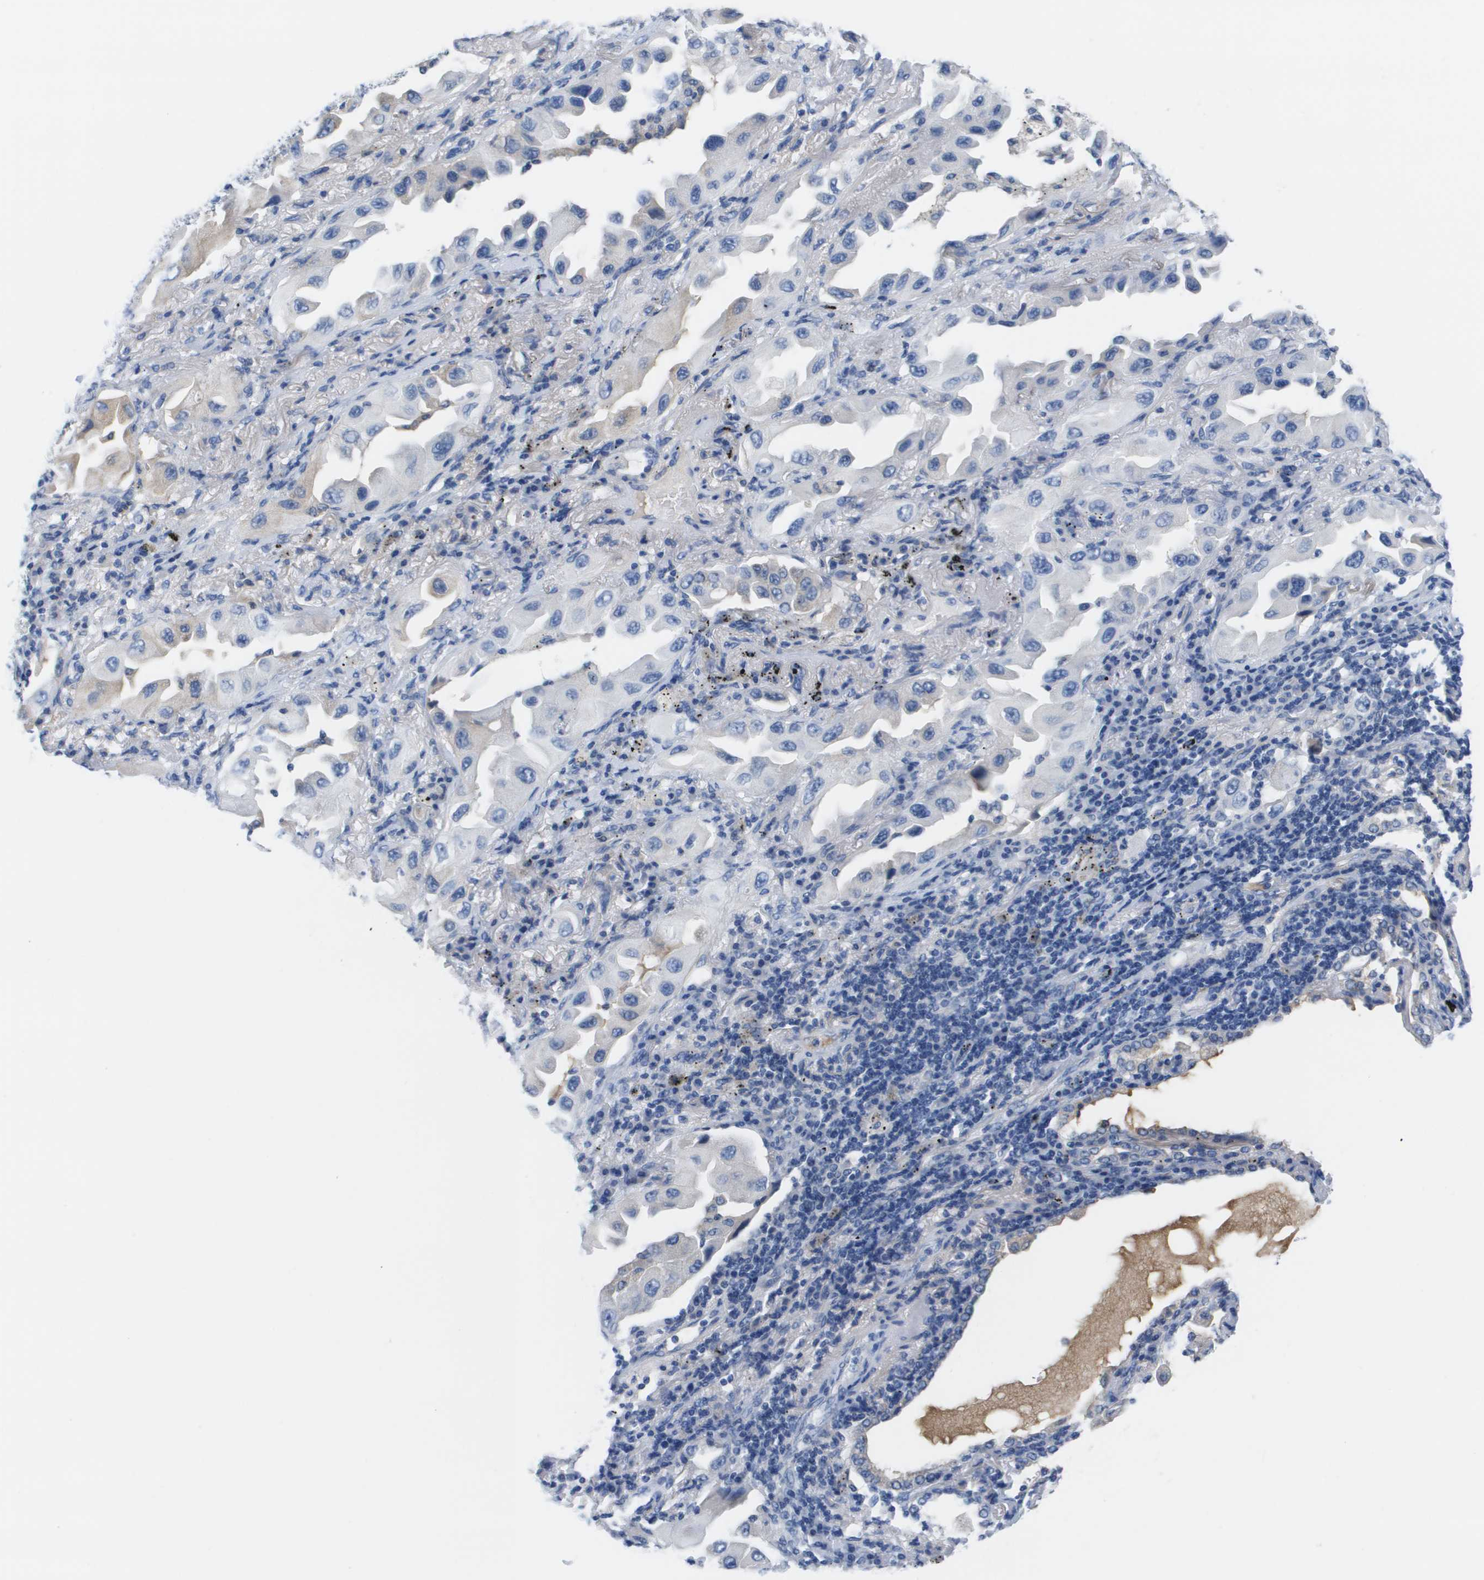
{"staining": {"intensity": "negative", "quantity": "none", "location": "none"}, "tissue": "lung cancer", "cell_type": "Tumor cells", "image_type": "cancer", "snomed": [{"axis": "morphology", "description": "Adenocarcinoma, NOS"}, {"axis": "topography", "description": "Lung"}], "caption": "Histopathology image shows no significant protein staining in tumor cells of adenocarcinoma (lung).", "gene": "APOA1", "patient": {"sex": "female", "age": 65}}